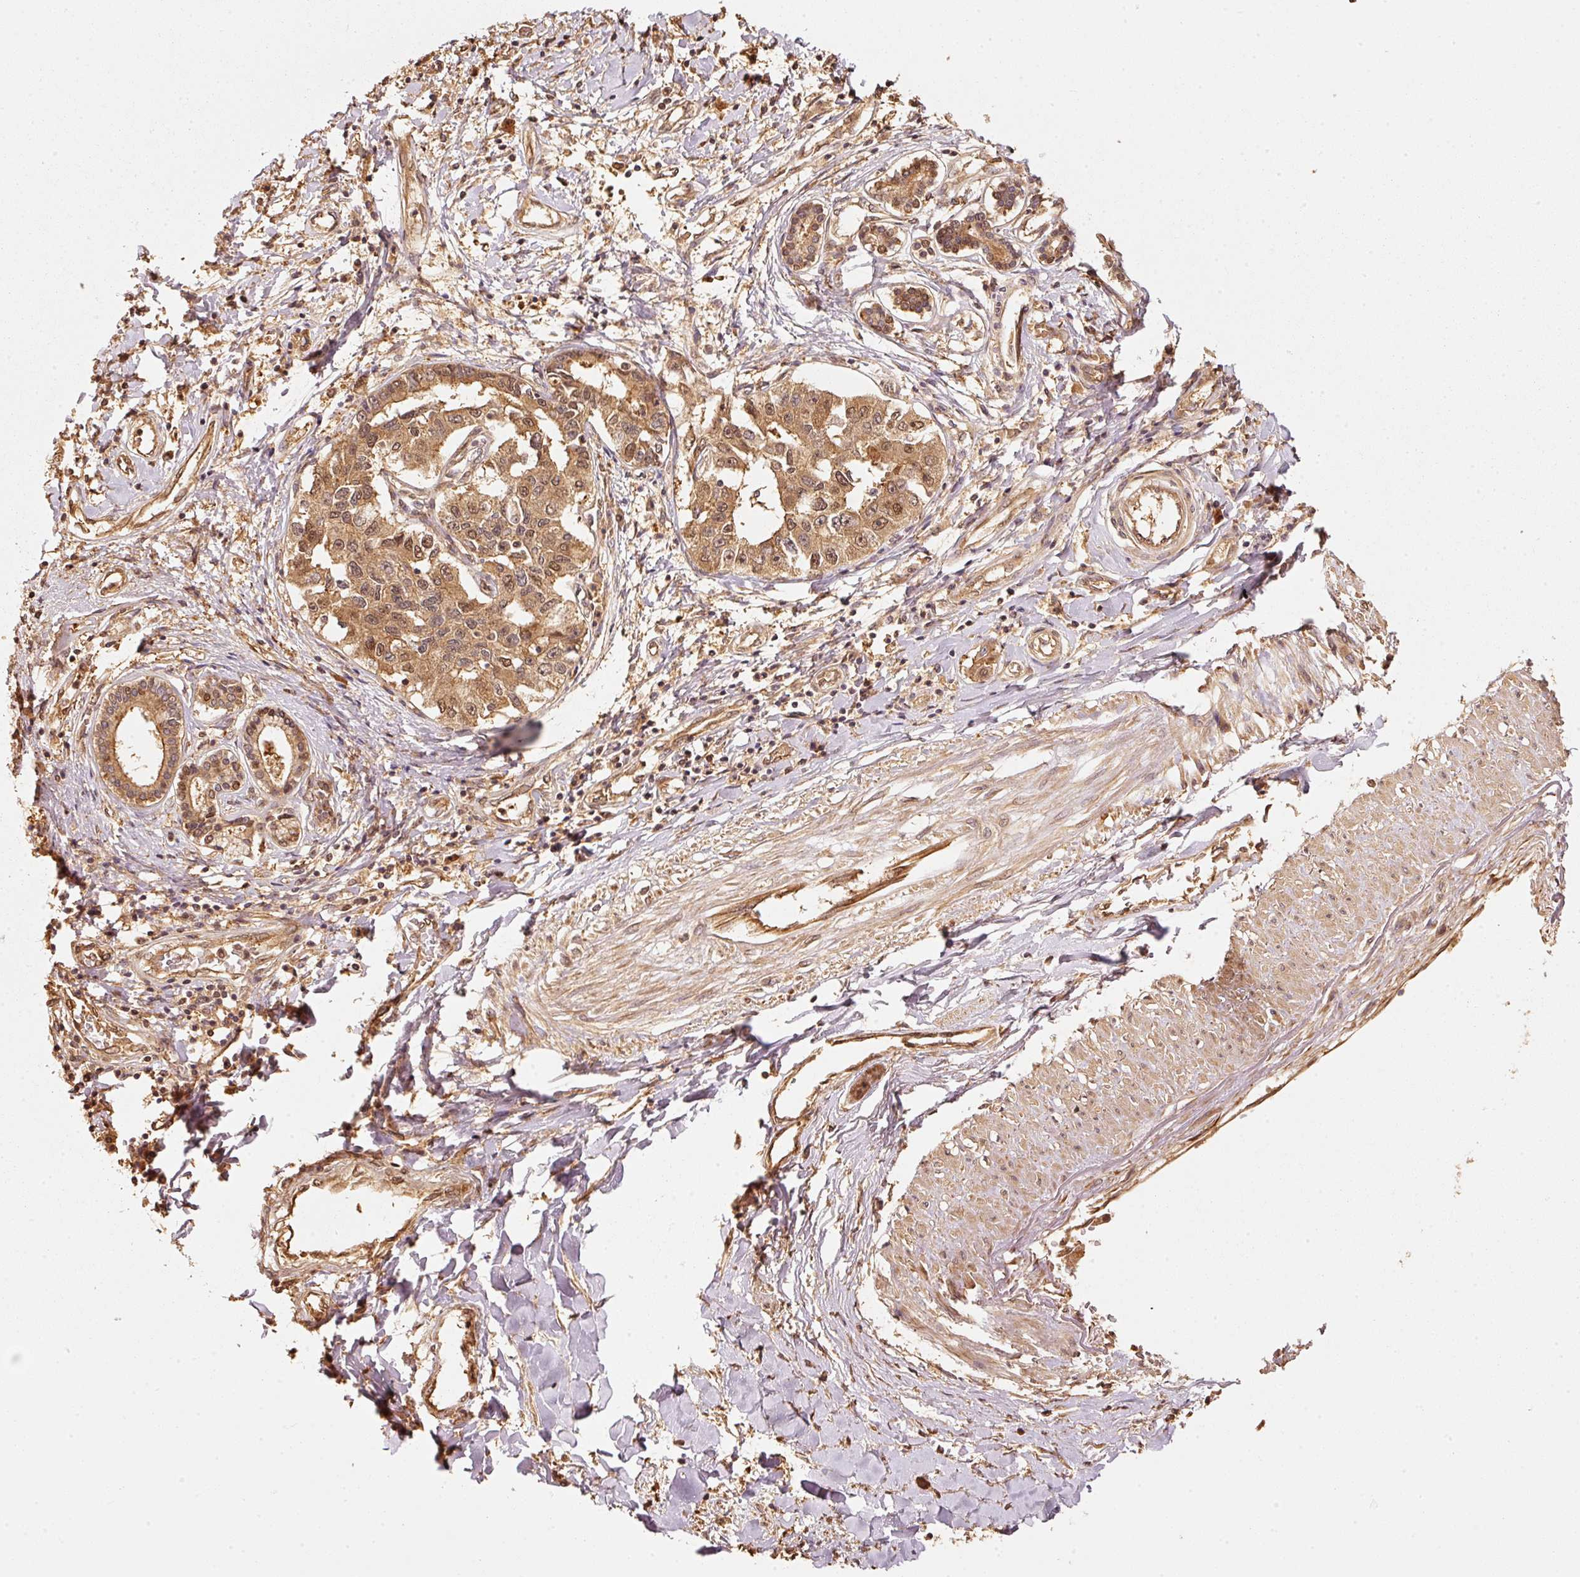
{"staining": {"intensity": "moderate", "quantity": ">75%", "location": "cytoplasmic/membranous,nuclear"}, "tissue": "liver cancer", "cell_type": "Tumor cells", "image_type": "cancer", "snomed": [{"axis": "morphology", "description": "Cholangiocarcinoma"}, {"axis": "topography", "description": "Liver"}], "caption": "A micrograph showing moderate cytoplasmic/membranous and nuclear expression in about >75% of tumor cells in cholangiocarcinoma (liver), as visualized by brown immunohistochemical staining.", "gene": "STAU1", "patient": {"sex": "male", "age": 59}}